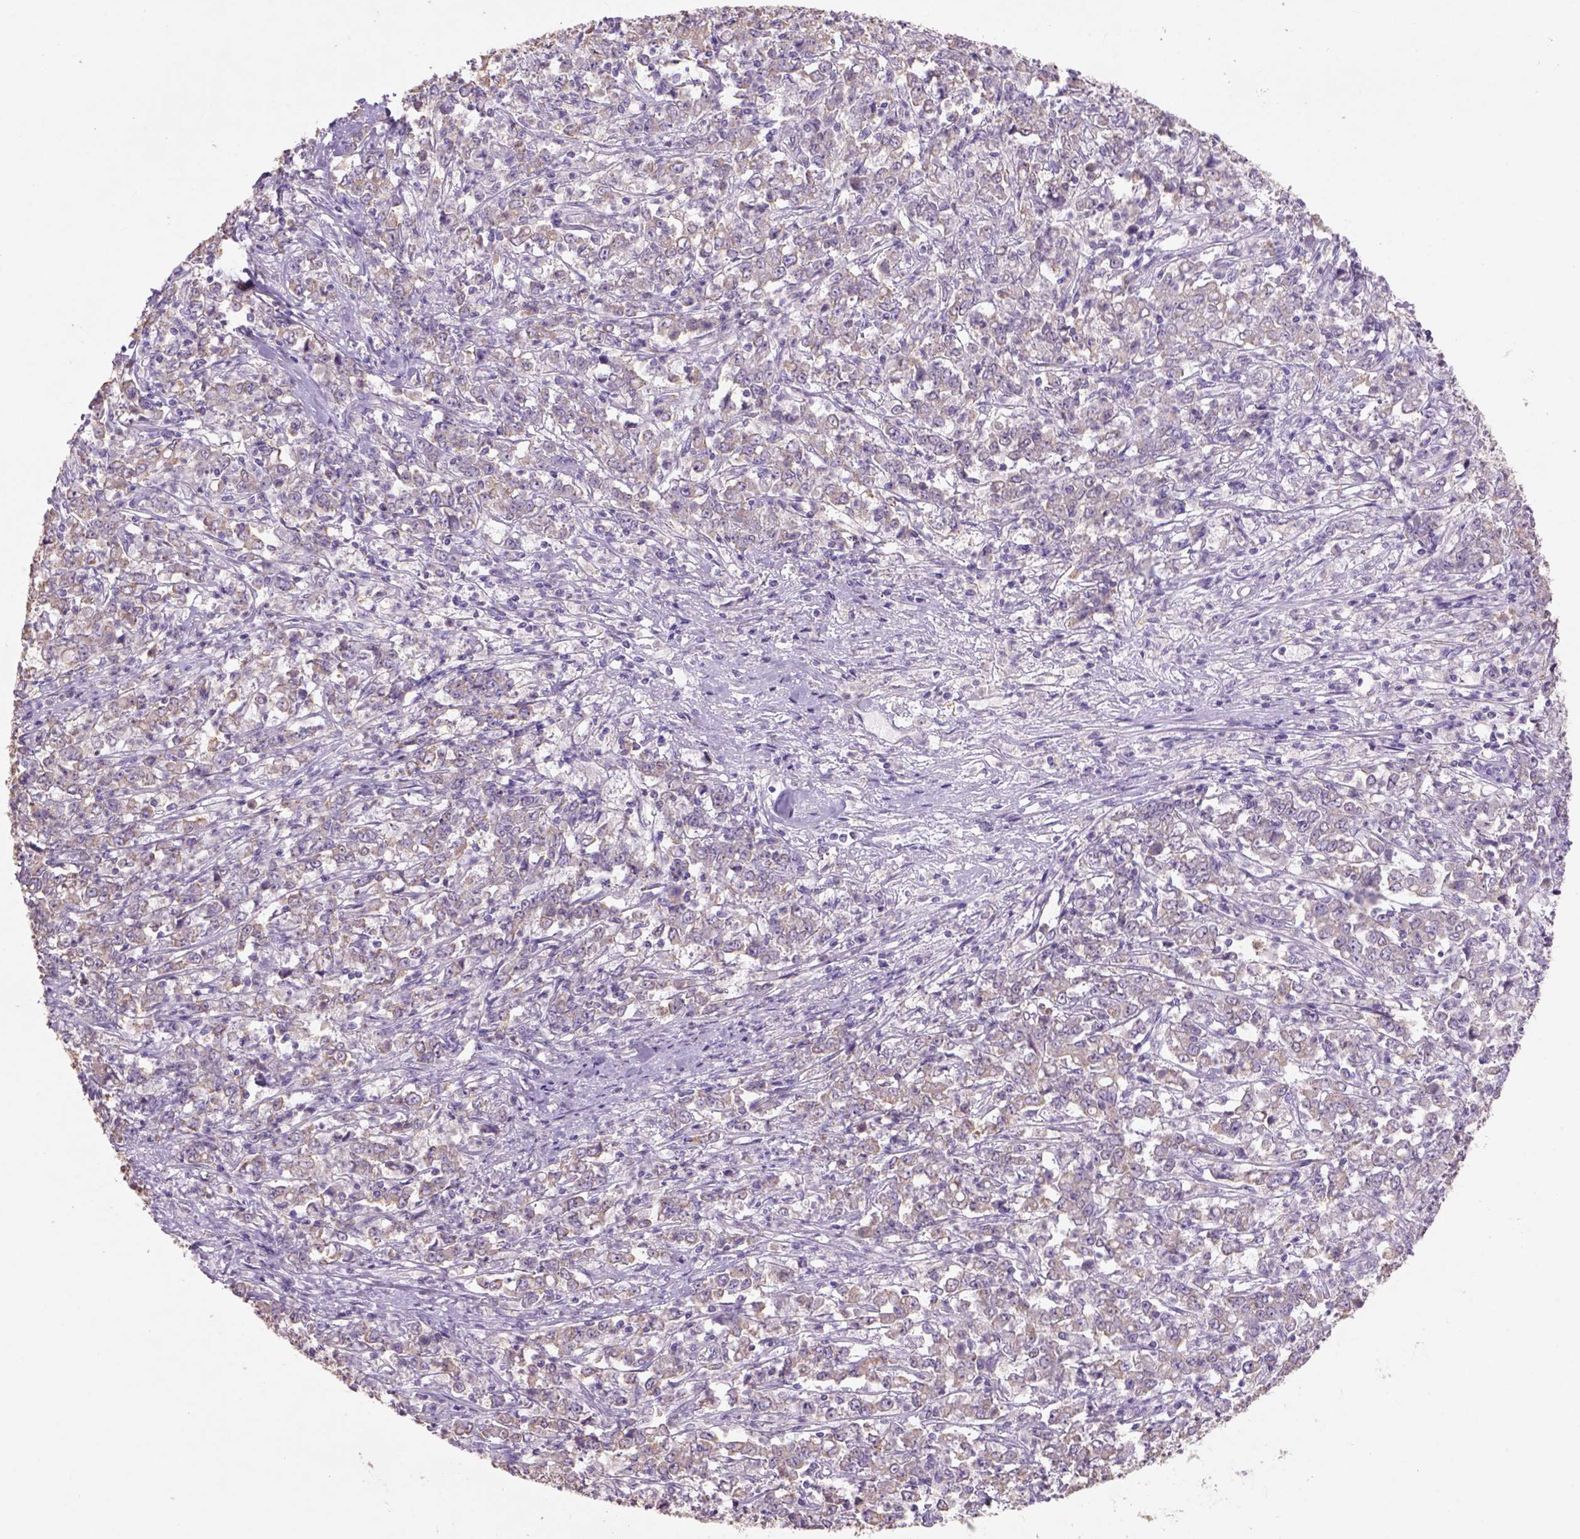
{"staining": {"intensity": "weak", "quantity": ">75%", "location": "cytoplasmic/membranous"}, "tissue": "stomach cancer", "cell_type": "Tumor cells", "image_type": "cancer", "snomed": [{"axis": "morphology", "description": "Adenocarcinoma, NOS"}, {"axis": "topography", "description": "Stomach, lower"}], "caption": "This photomicrograph reveals immunohistochemistry staining of human stomach adenocarcinoma, with low weak cytoplasmic/membranous expression in about >75% of tumor cells.", "gene": "NAALAD2", "patient": {"sex": "female", "age": 71}}